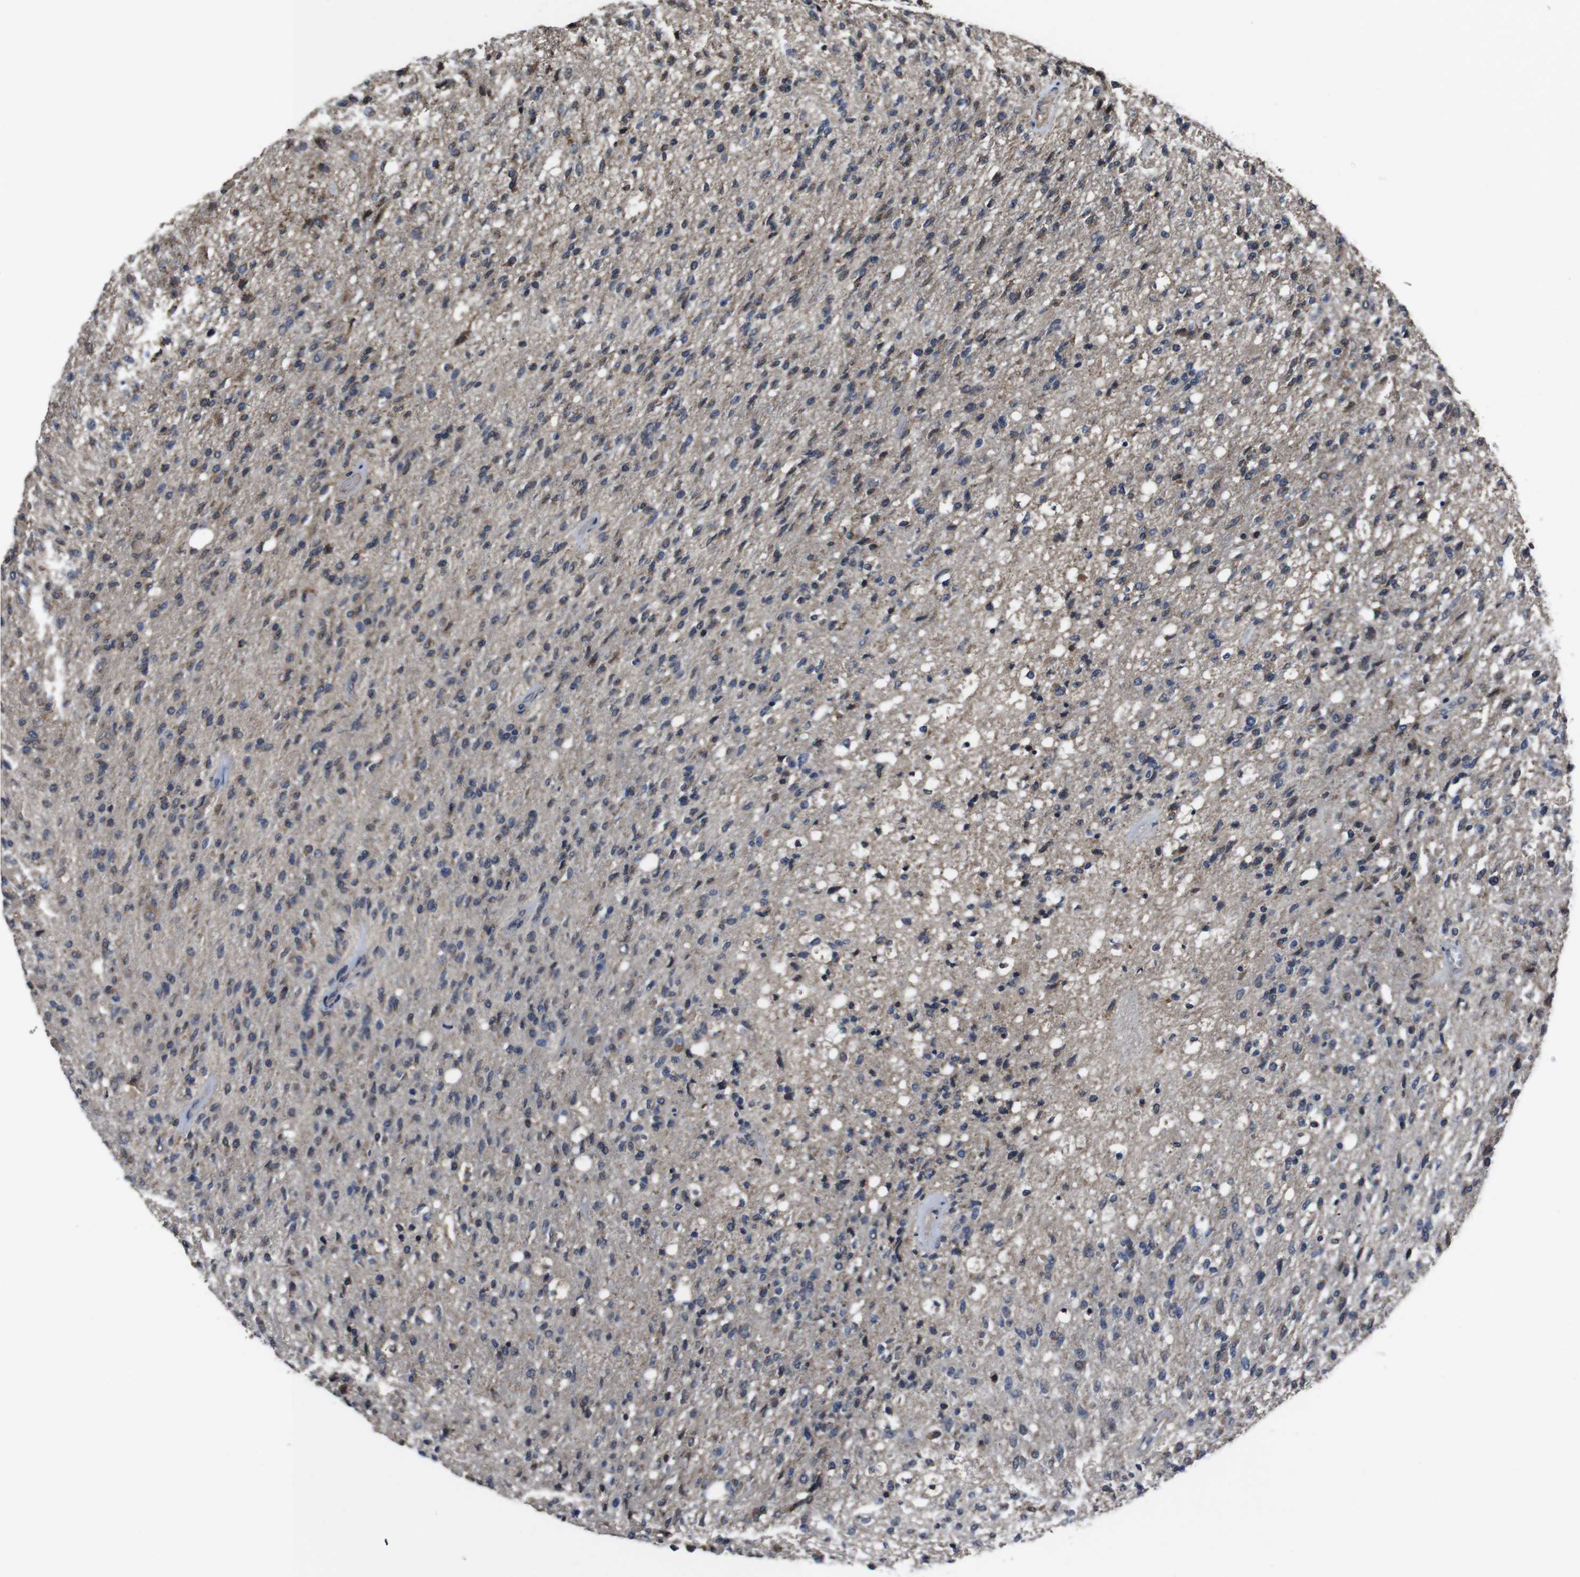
{"staining": {"intensity": "moderate", "quantity": "<25%", "location": "cytoplasmic/membranous"}, "tissue": "glioma", "cell_type": "Tumor cells", "image_type": "cancer", "snomed": [{"axis": "morphology", "description": "Normal tissue, NOS"}, {"axis": "morphology", "description": "Glioma, malignant, High grade"}, {"axis": "topography", "description": "Cerebral cortex"}], "caption": "Glioma tissue demonstrates moderate cytoplasmic/membranous staining in approximately <25% of tumor cells, visualized by immunohistochemistry. The protein is stained brown, and the nuclei are stained in blue (DAB (3,3'-diaminobenzidine) IHC with brightfield microscopy, high magnification).", "gene": "CXCL11", "patient": {"sex": "male", "age": 77}}